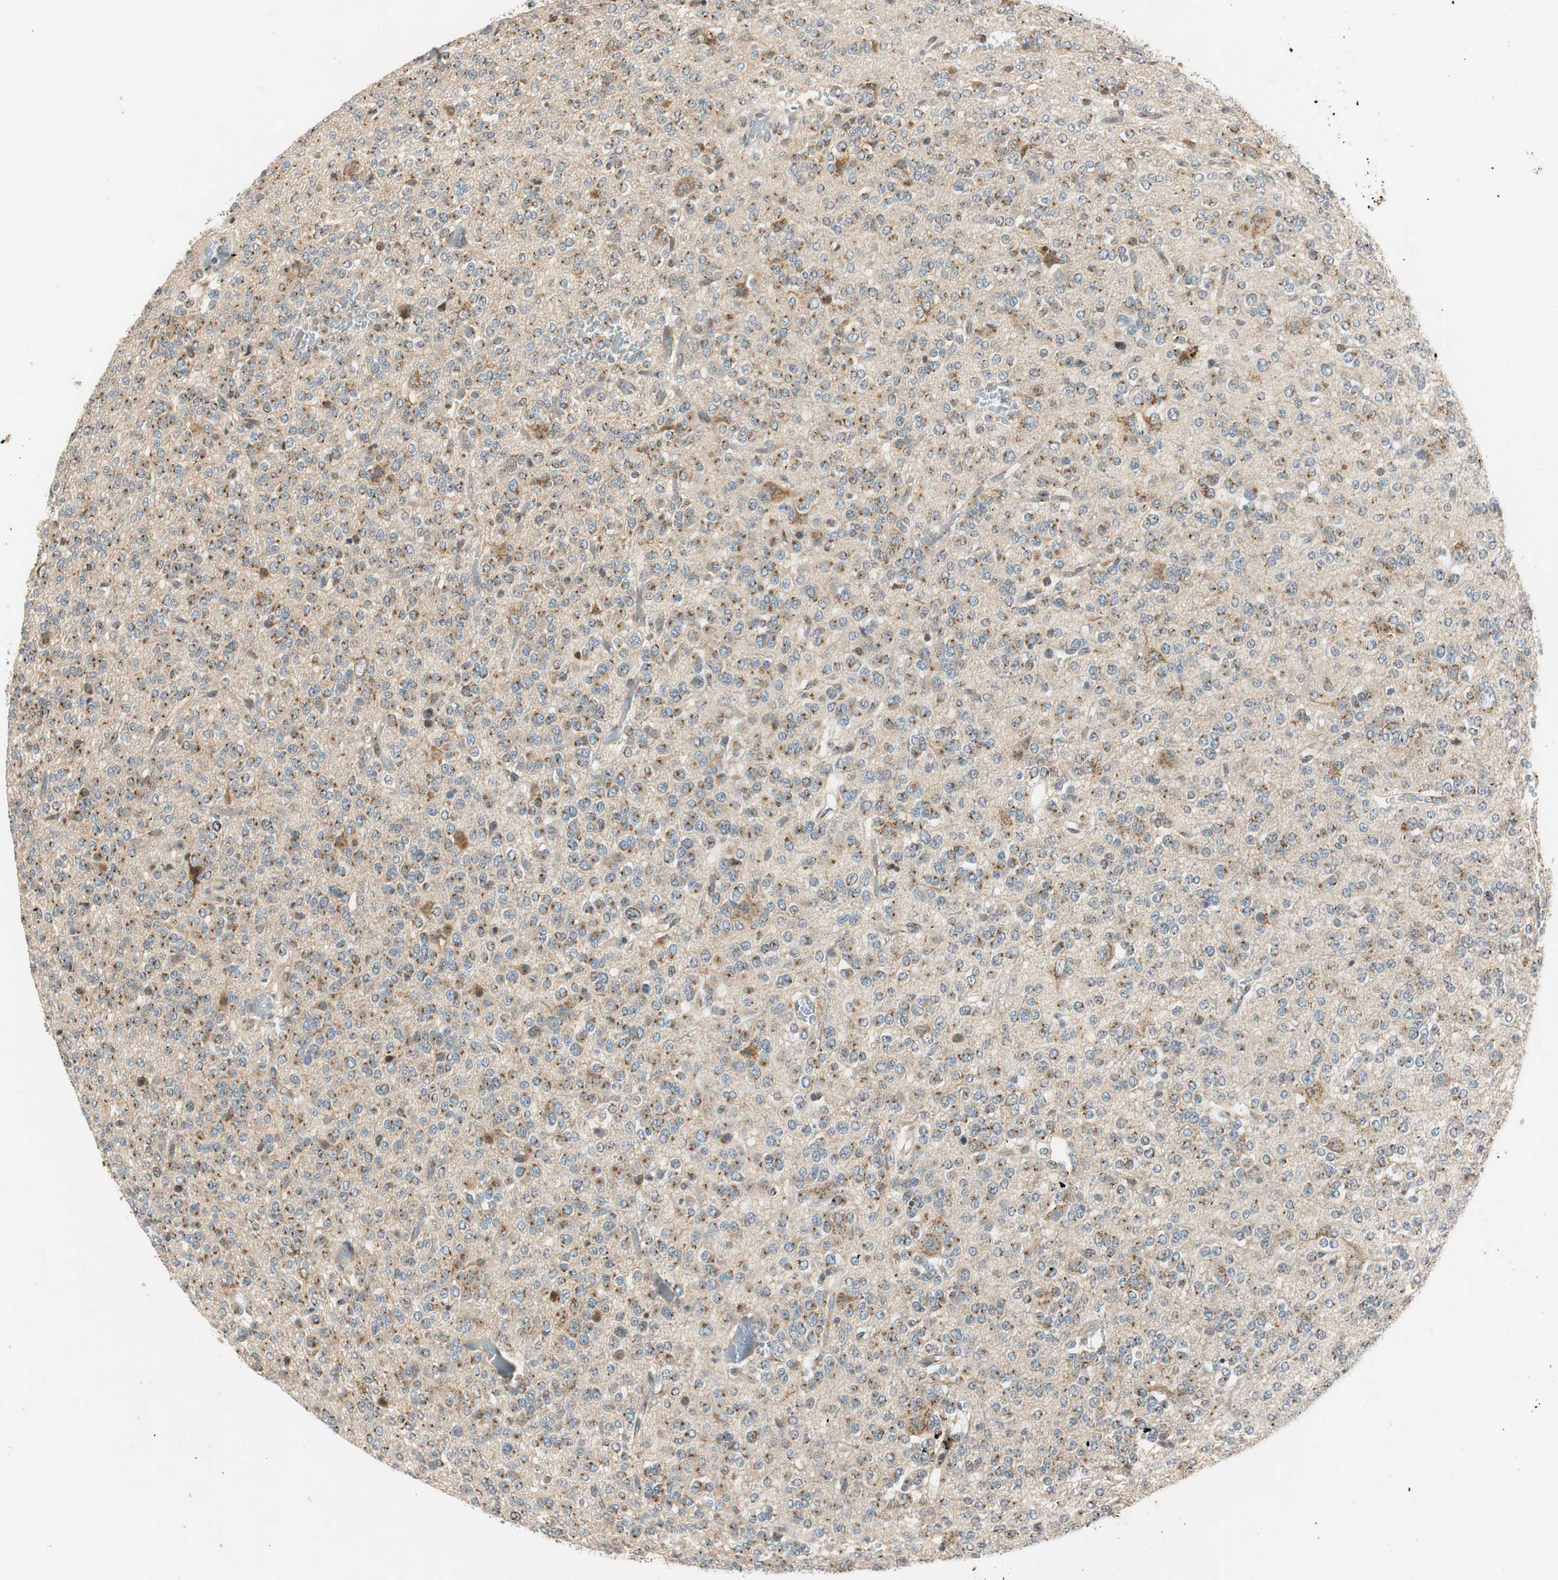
{"staining": {"intensity": "weak", "quantity": "25%-75%", "location": "cytoplasmic/membranous"}, "tissue": "glioma", "cell_type": "Tumor cells", "image_type": "cancer", "snomed": [{"axis": "morphology", "description": "Glioma, malignant, Low grade"}, {"axis": "topography", "description": "Brain"}], "caption": "Weak cytoplasmic/membranous expression is seen in about 25%-75% of tumor cells in low-grade glioma (malignant). The staining was performed using DAB to visualize the protein expression in brown, while the nuclei were stained in blue with hematoxylin (Magnification: 20x).", "gene": "NEO1", "patient": {"sex": "male", "age": 38}}